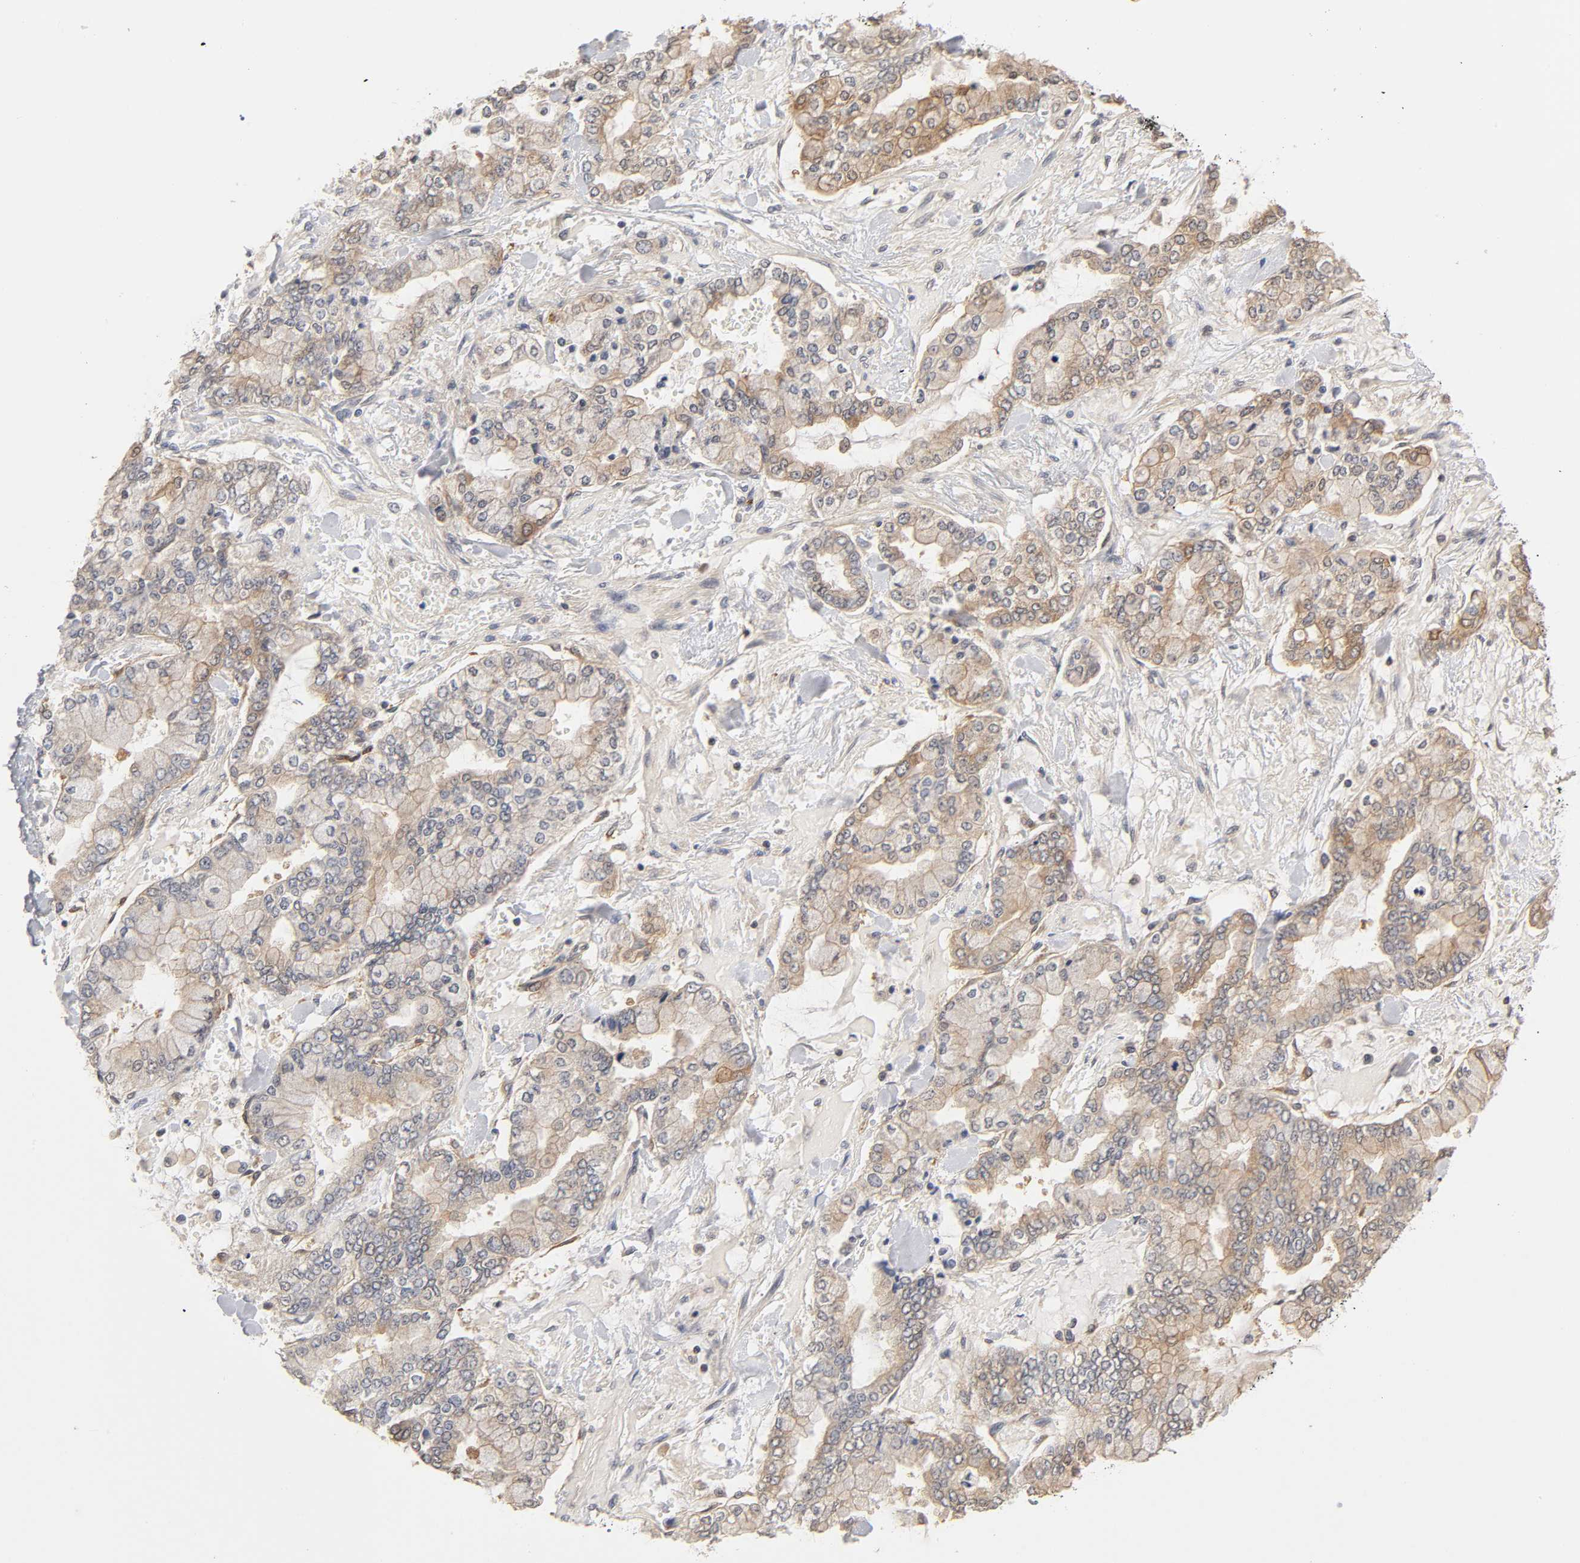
{"staining": {"intensity": "weak", "quantity": ">75%", "location": "cytoplasmic/membranous"}, "tissue": "stomach cancer", "cell_type": "Tumor cells", "image_type": "cancer", "snomed": [{"axis": "morphology", "description": "Normal tissue, NOS"}, {"axis": "morphology", "description": "Adenocarcinoma, NOS"}, {"axis": "topography", "description": "Stomach, upper"}, {"axis": "topography", "description": "Stomach"}], "caption": "A brown stain shows weak cytoplasmic/membranous expression of a protein in human stomach adenocarcinoma tumor cells.", "gene": "PDE5A", "patient": {"sex": "male", "age": 76}}